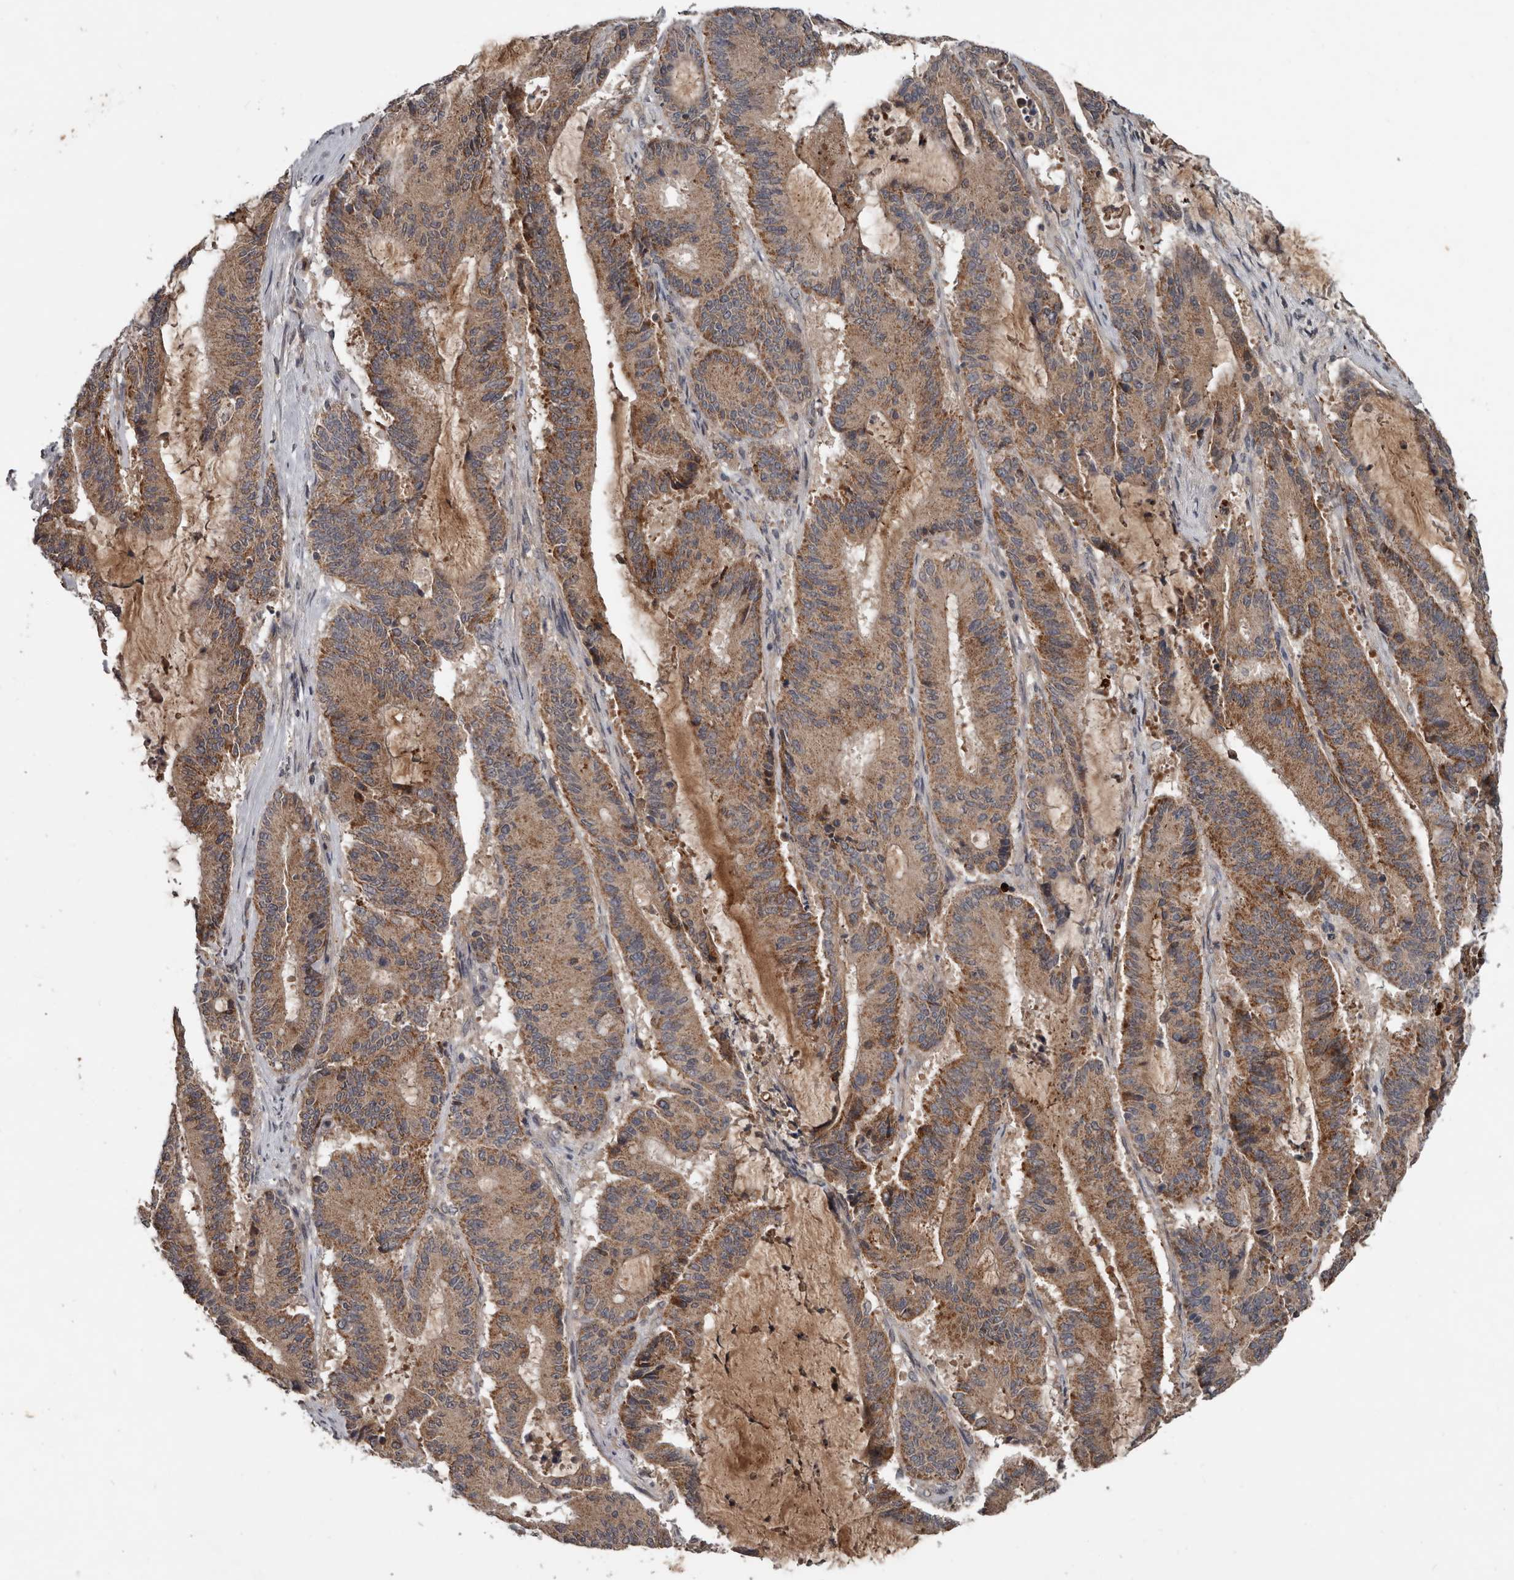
{"staining": {"intensity": "moderate", "quantity": ">75%", "location": "cytoplasmic/membranous"}, "tissue": "liver cancer", "cell_type": "Tumor cells", "image_type": "cancer", "snomed": [{"axis": "morphology", "description": "Cholangiocarcinoma"}, {"axis": "topography", "description": "Liver"}], "caption": "Protein analysis of liver cancer (cholangiocarcinoma) tissue displays moderate cytoplasmic/membranous positivity in about >75% of tumor cells.", "gene": "DNAJB4", "patient": {"sex": "female", "age": 73}}